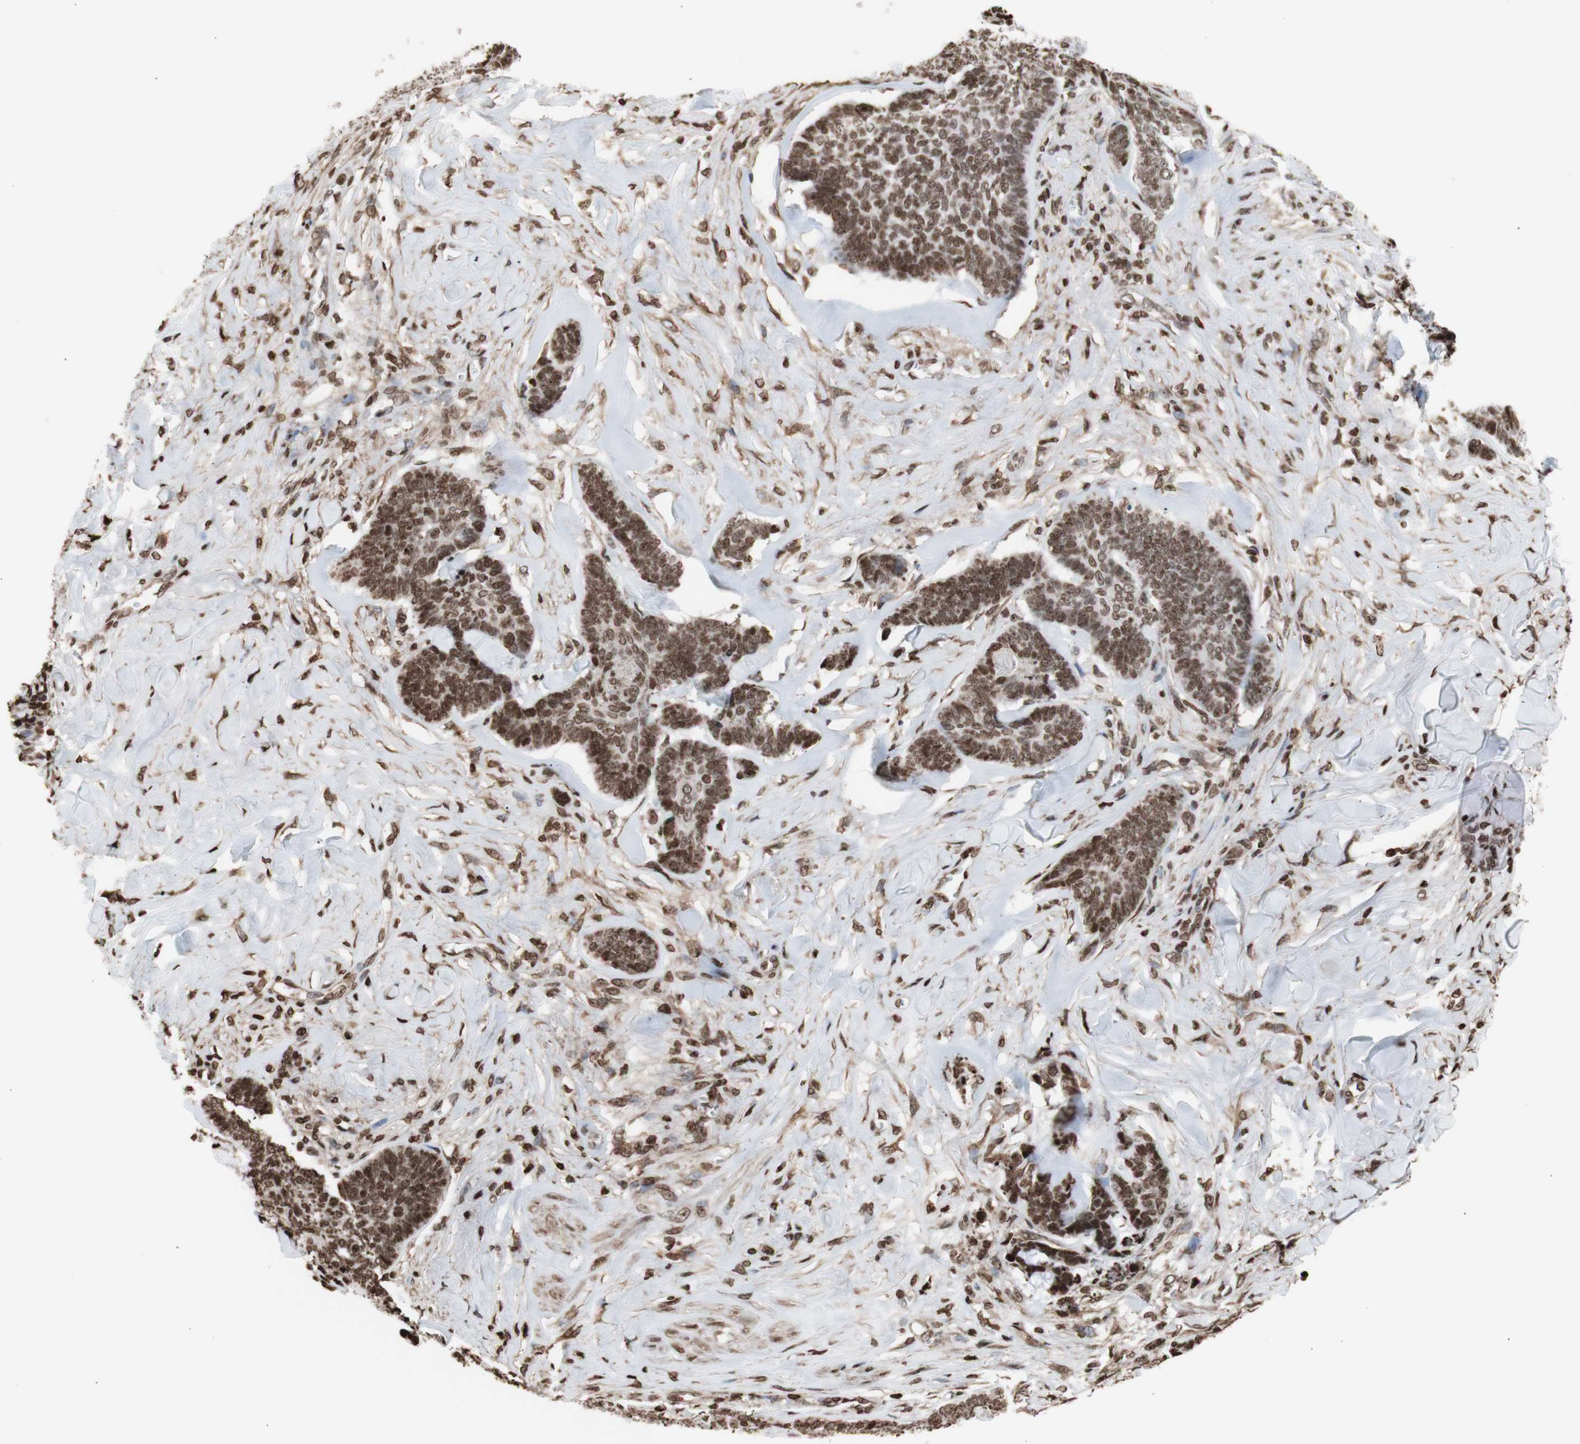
{"staining": {"intensity": "strong", "quantity": ">75%", "location": "nuclear"}, "tissue": "skin cancer", "cell_type": "Tumor cells", "image_type": "cancer", "snomed": [{"axis": "morphology", "description": "Basal cell carcinoma"}, {"axis": "topography", "description": "Skin"}], "caption": "This photomicrograph reveals immunohistochemistry (IHC) staining of human skin cancer, with high strong nuclear positivity in about >75% of tumor cells.", "gene": "SNAI2", "patient": {"sex": "male", "age": 84}}